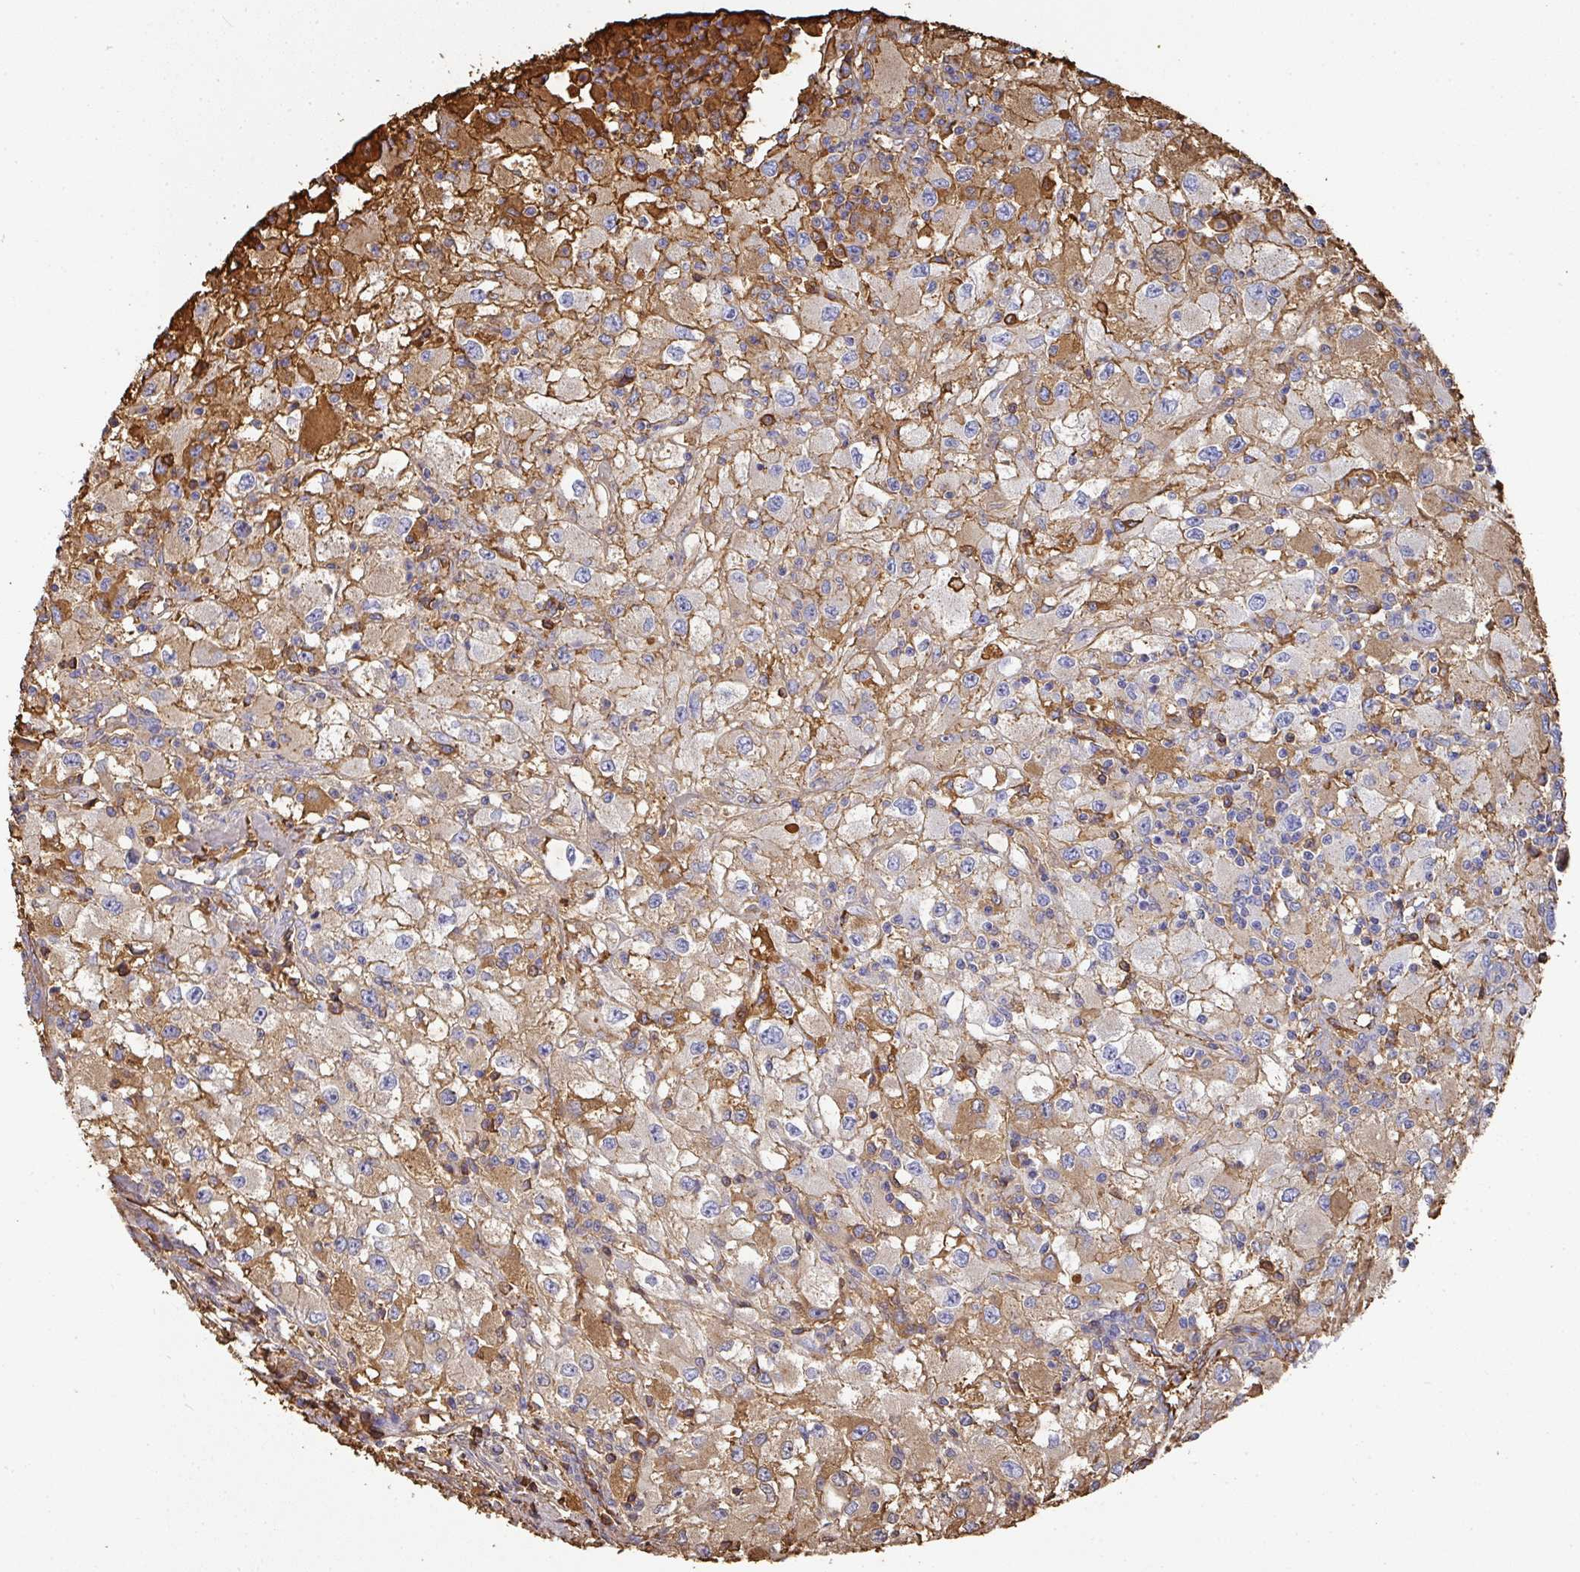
{"staining": {"intensity": "moderate", "quantity": "25%-75%", "location": "cytoplasmic/membranous"}, "tissue": "renal cancer", "cell_type": "Tumor cells", "image_type": "cancer", "snomed": [{"axis": "morphology", "description": "Adenocarcinoma, NOS"}, {"axis": "topography", "description": "Kidney"}], "caption": "The image displays immunohistochemical staining of adenocarcinoma (renal). There is moderate cytoplasmic/membranous staining is appreciated in approximately 25%-75% of tumor cells.", "gene": "ALB", "patient": {"sex": "female", "age": 67}}